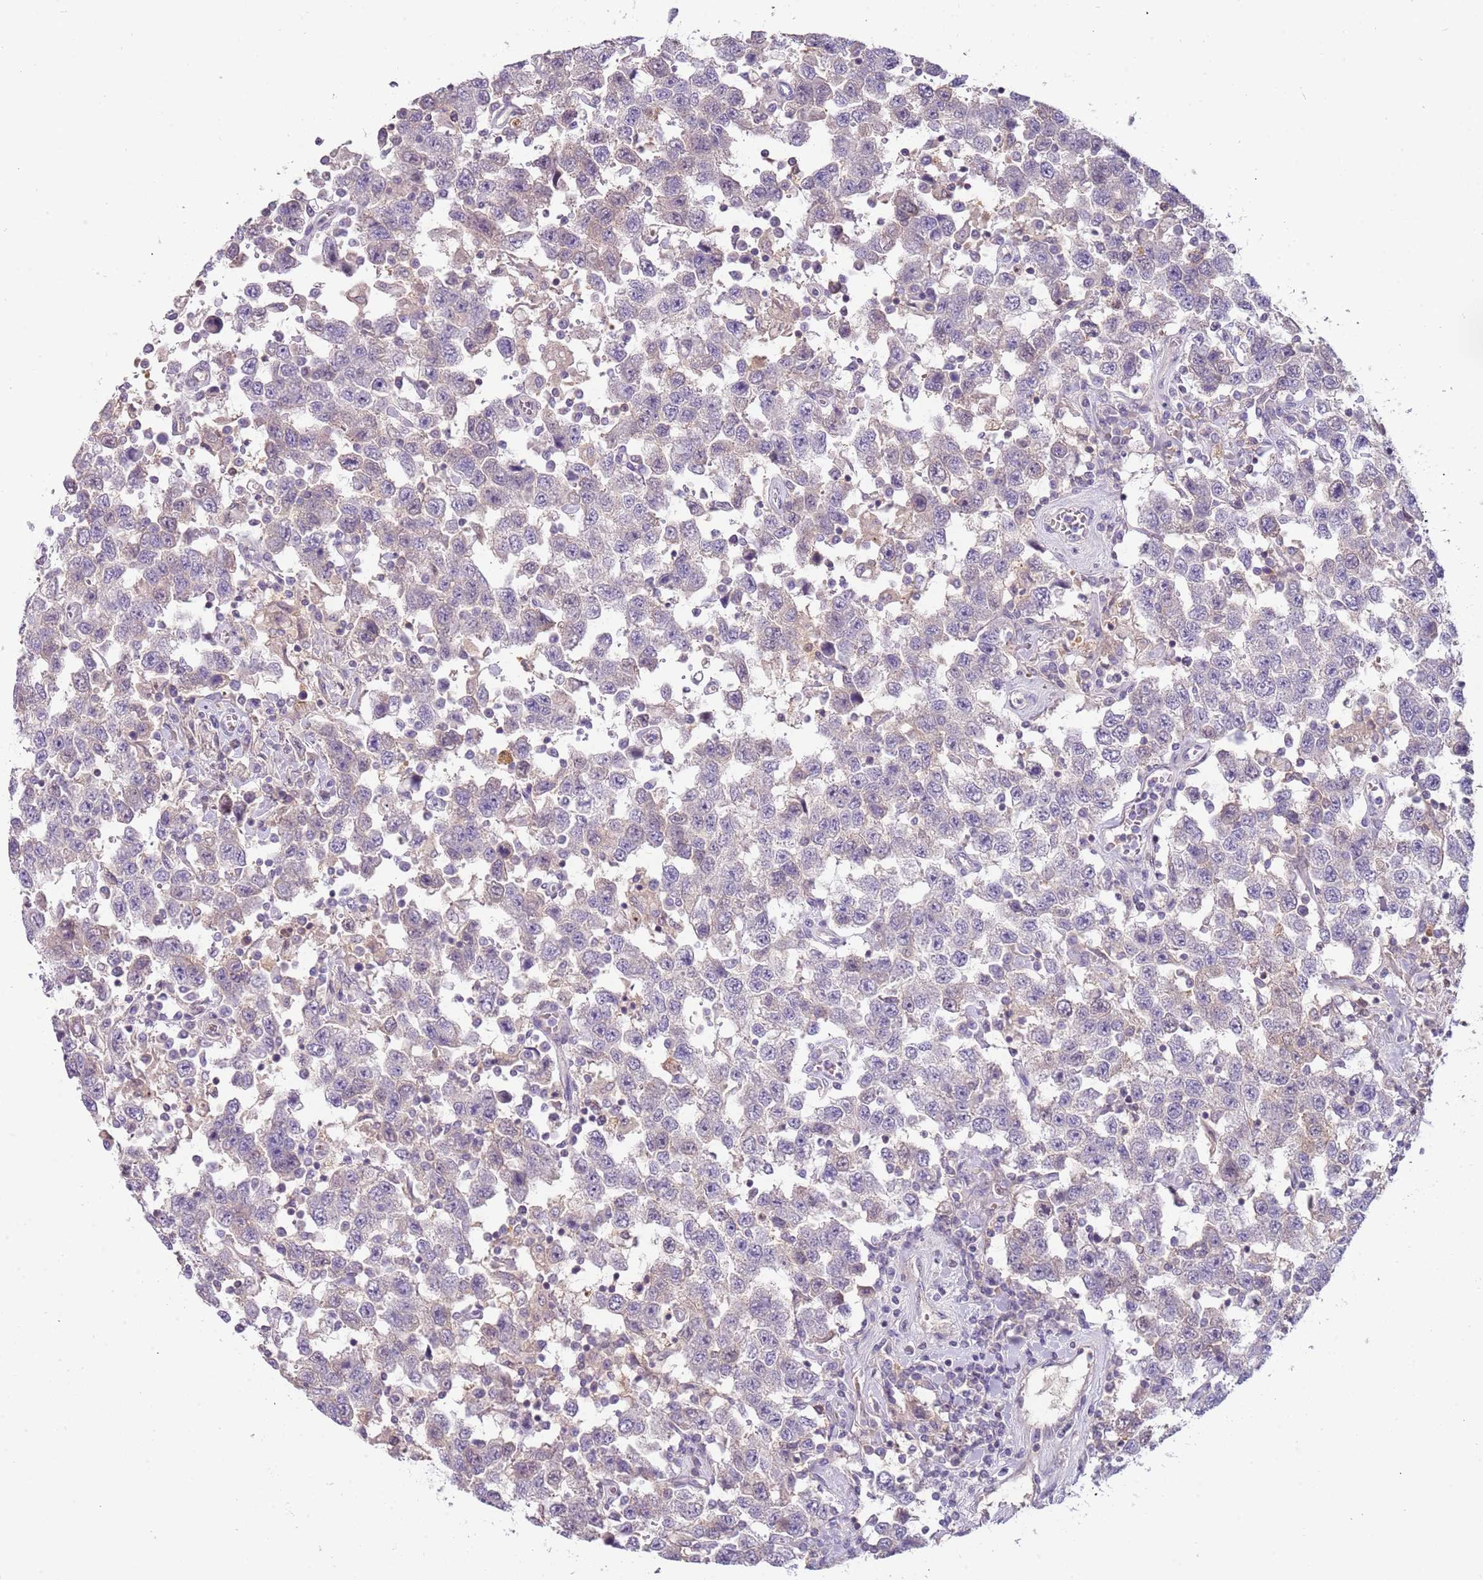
{"staining": {"intensity": "negative", "quantity": "none", "location": "none"}, "tissue": "testis cancer", "cell_type": "Tumor cells", "image_type": "cancer", "snomed": [{"axis": "morphology", "description": "Seminoma, NOS"}, {"axis": "topography", "description": "Testis"}], "caption": "Immunohistochemistry histopathology image of neoplastic tissue: testis cancer (seminoma) stained with DAB displays no significant protein staining in tumor cells.", "gene": "ARHGAP5", "patient": {"sex": "male", "age": 41}}